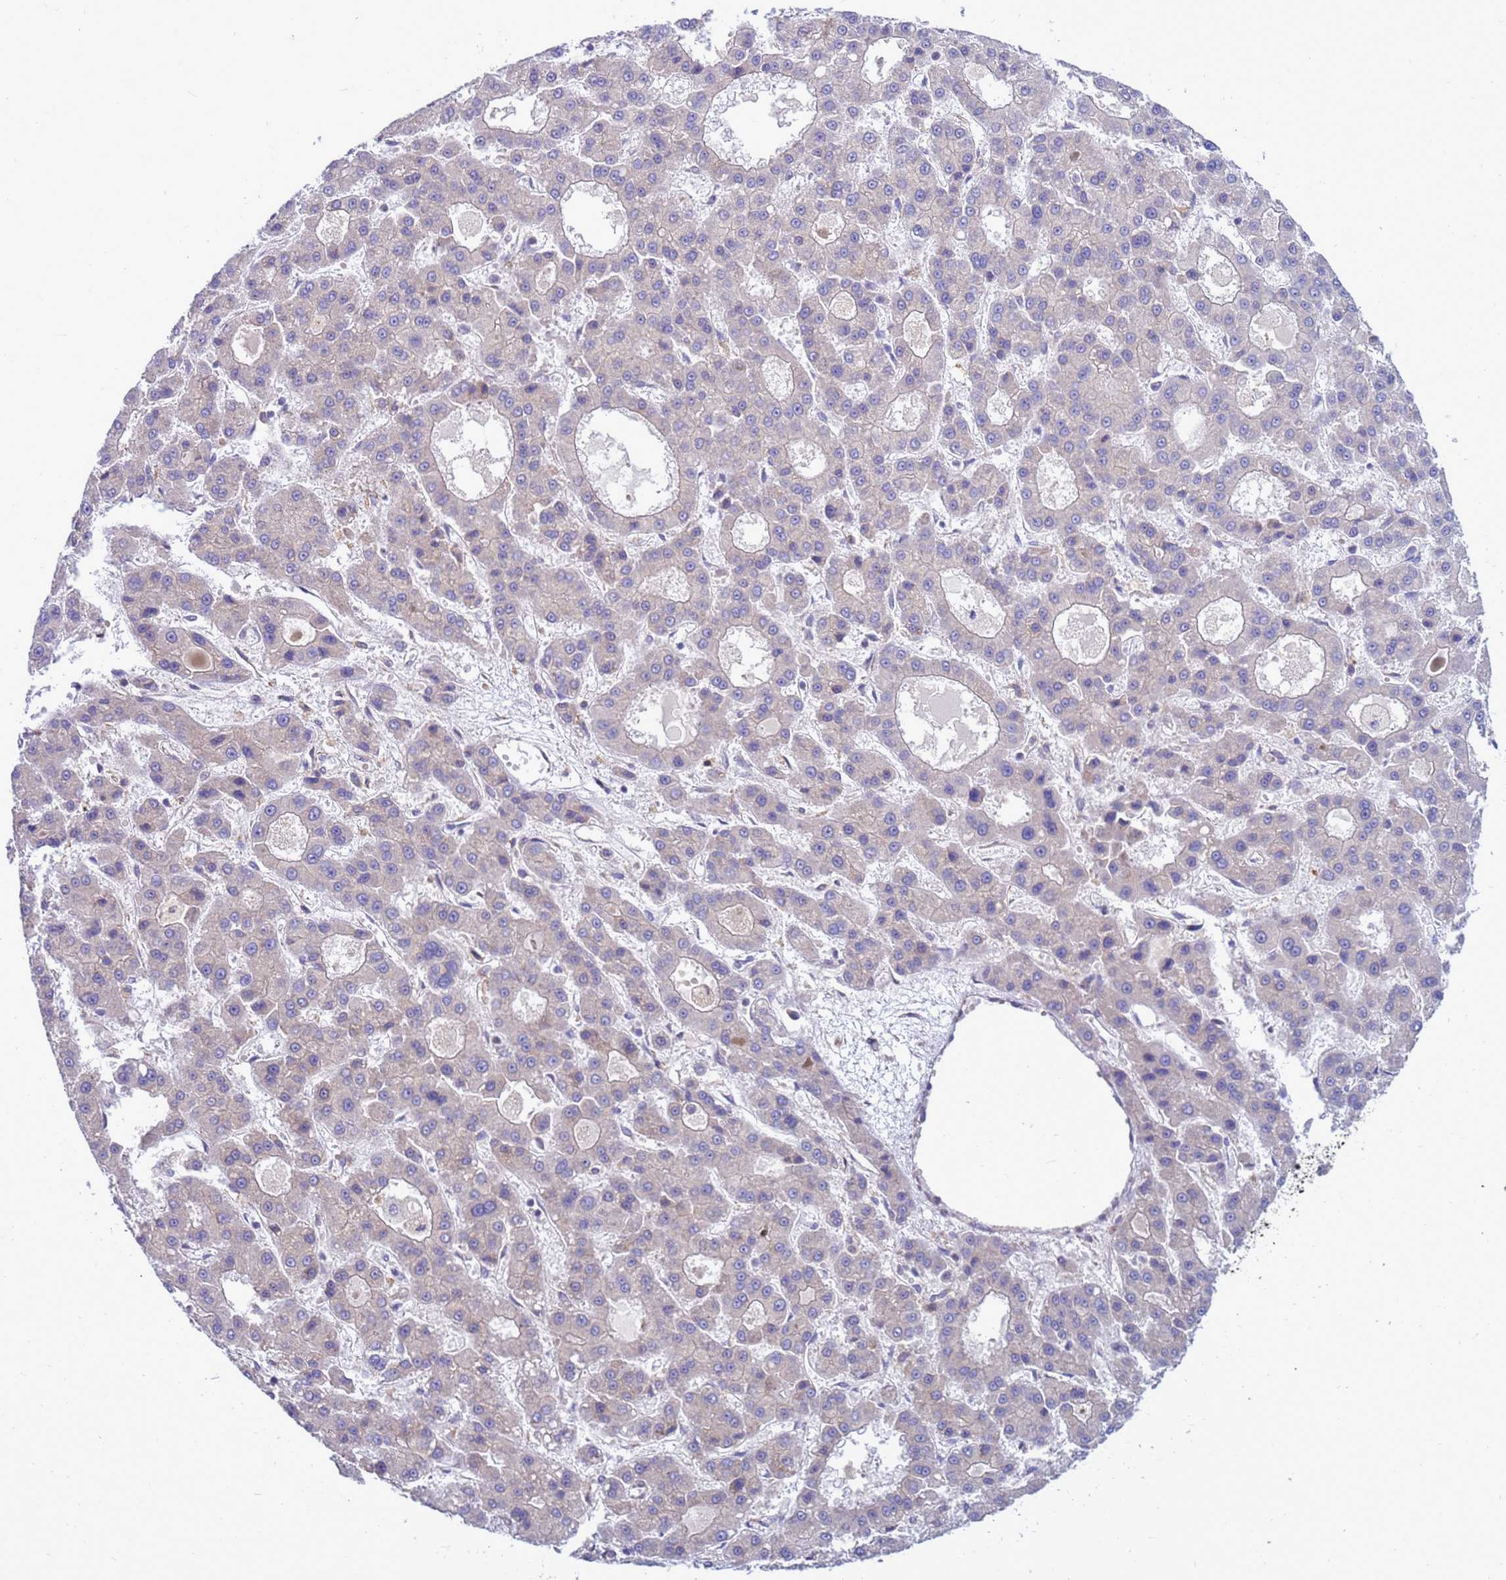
{"staining": {"intensity": "negative", "quantity": "none", "location": "none"}, "tissue": "liver cancer", "cell_type": "Tumor cells", "image_type": "cancer", "snomed": [{"axis": "morphology", "description": "Carcinoma, Hepatocellular, NOS"}, {"axis": "topography", "description": "Liver"}], "caption": "Liver cancer was stained to show a protein in brown. There is no significant expression in tumor cells.", "gene": "RAPGEF4", "patient": {"sex": "male", "age": 70}}